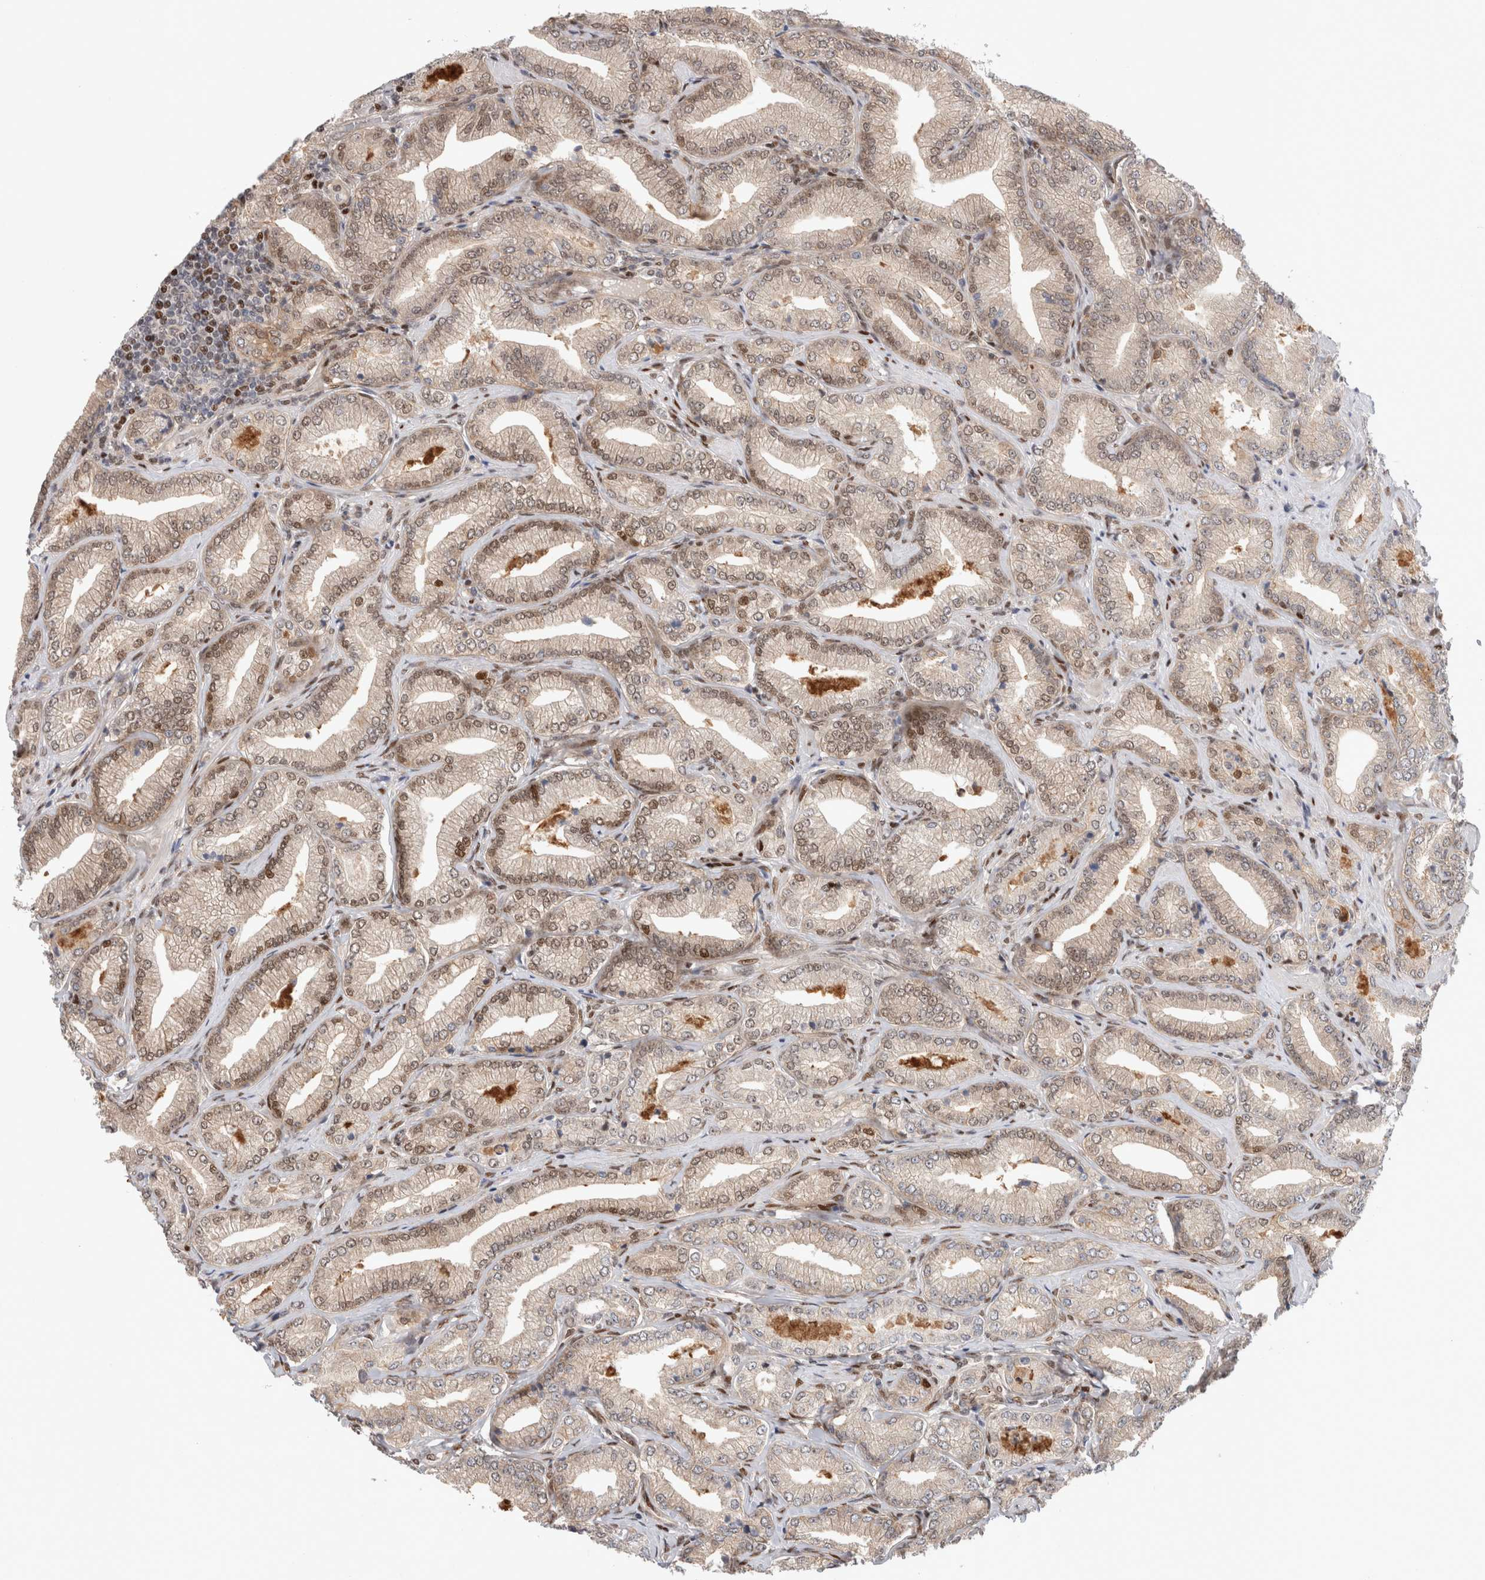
{"staining": {"intensity": "weak", "quantity": "25%-75%", "location": "nuclear"}, "tissue": "prostate cancer", "cell_type": "Tumor cells", "image_type": "cancer", "snomed": [{"axis": "morphology", "description": "Adenocarcinoma, Low grade"}, {"axis": "topography", "description": "Prostate"}], "caption": "Immunohistochemical staining of human low-grade adenocarcinoma (prostate) reveals weak nuclear protein expression in approximately 25%-75% of tumor cells.", "gene": "TCF4", "patient": {"sex": "male", "age": 62}}